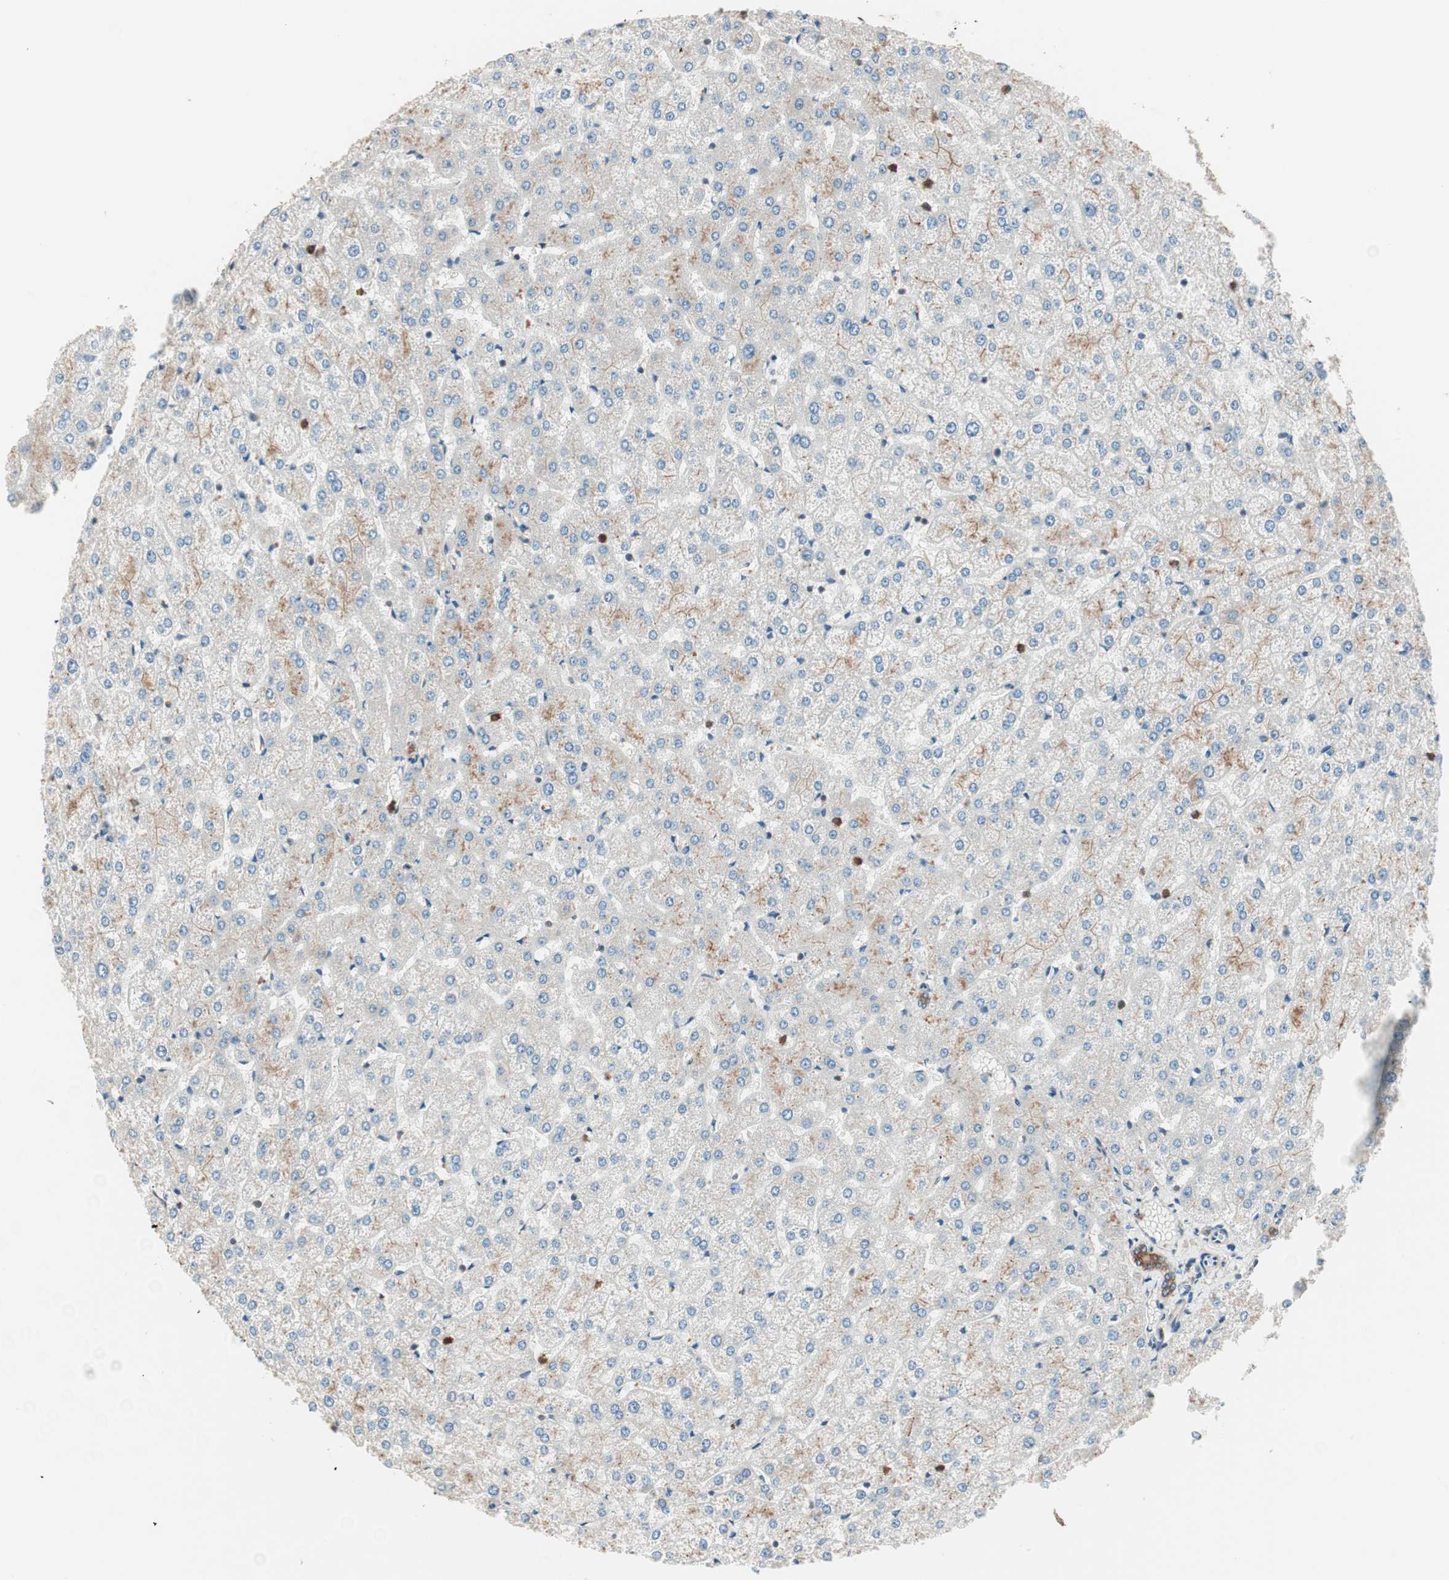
{"staining": {"intensity": "strong", "quantity": ">75%", "location": "cytoplasmic/membranous"}, "tissue": "liver", "cell_type": "Cholangiocytes", "image_type": "normal", "snomed": [{"axis": "morphology", "description": "Normal tissue, NOS"}, {"axis": "topography", "description": "Liver"}], "caption": "The image exhibits staining of benign liver, revealing strong cytoplasmic/membranous protein staining (brown color) within cholangiocytes. (IHC, brightfield microscopy, high magnification).", "gene": "TSG101", "patient": {"sex": "female", "age": 32}}